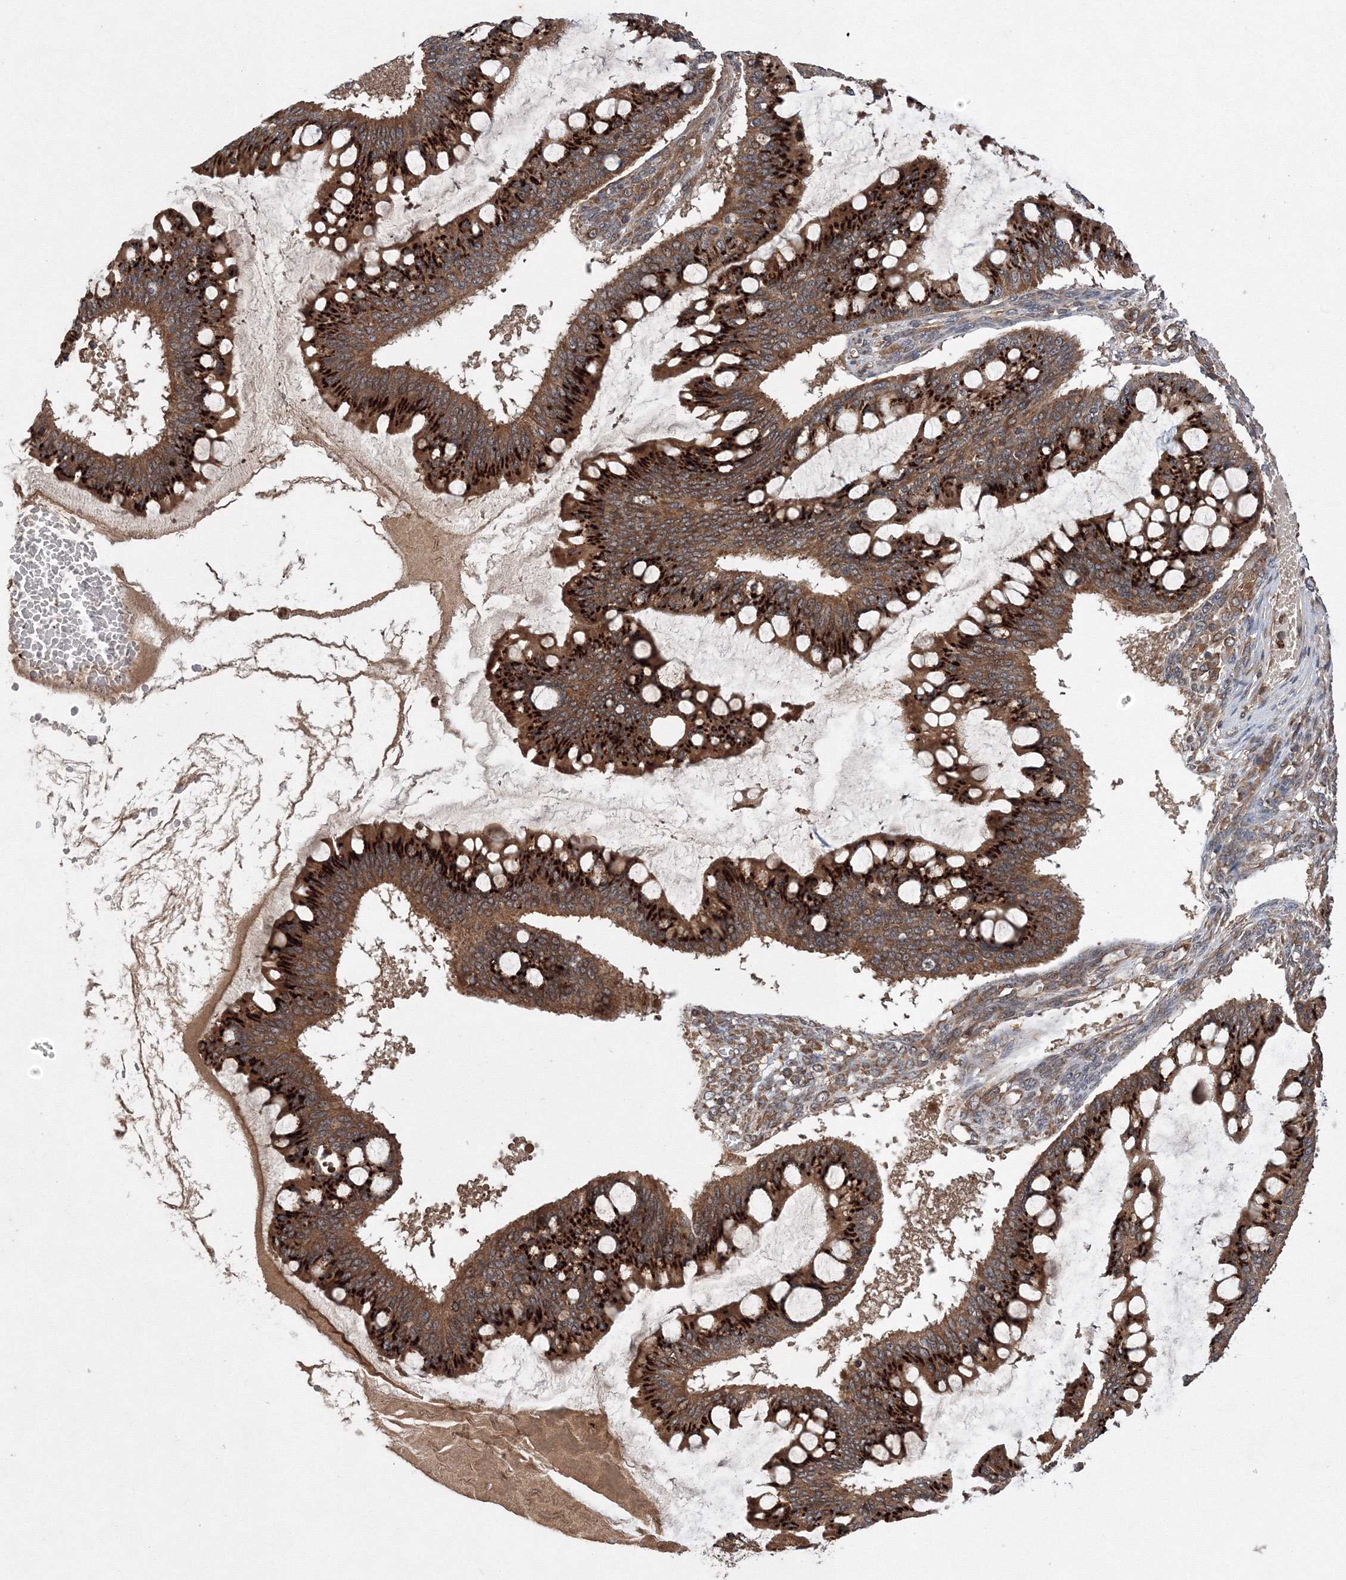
{"staining": {"intensity": "strong", "quantity": ">75%", "location": "cytoplasmic/membranous"}, "tissue": "ovarian cancer", "cell_type": "Tumor cells", "image_type": "cancer", "snomed": [{"axis": "morphology", "description": "Cystadenocarcinoma, mucinous, NOS"}, {"axis": "topography", "description": "Ovary"}], "caption": "The immunohistochemical stain labels strong cytoplasmic/membranous staining in tumor cells of mucinous cystadenocarcinoma (ovarian) tissue.", "gene": "ATG3", "patient": {"sex": "female", "age": 73}}